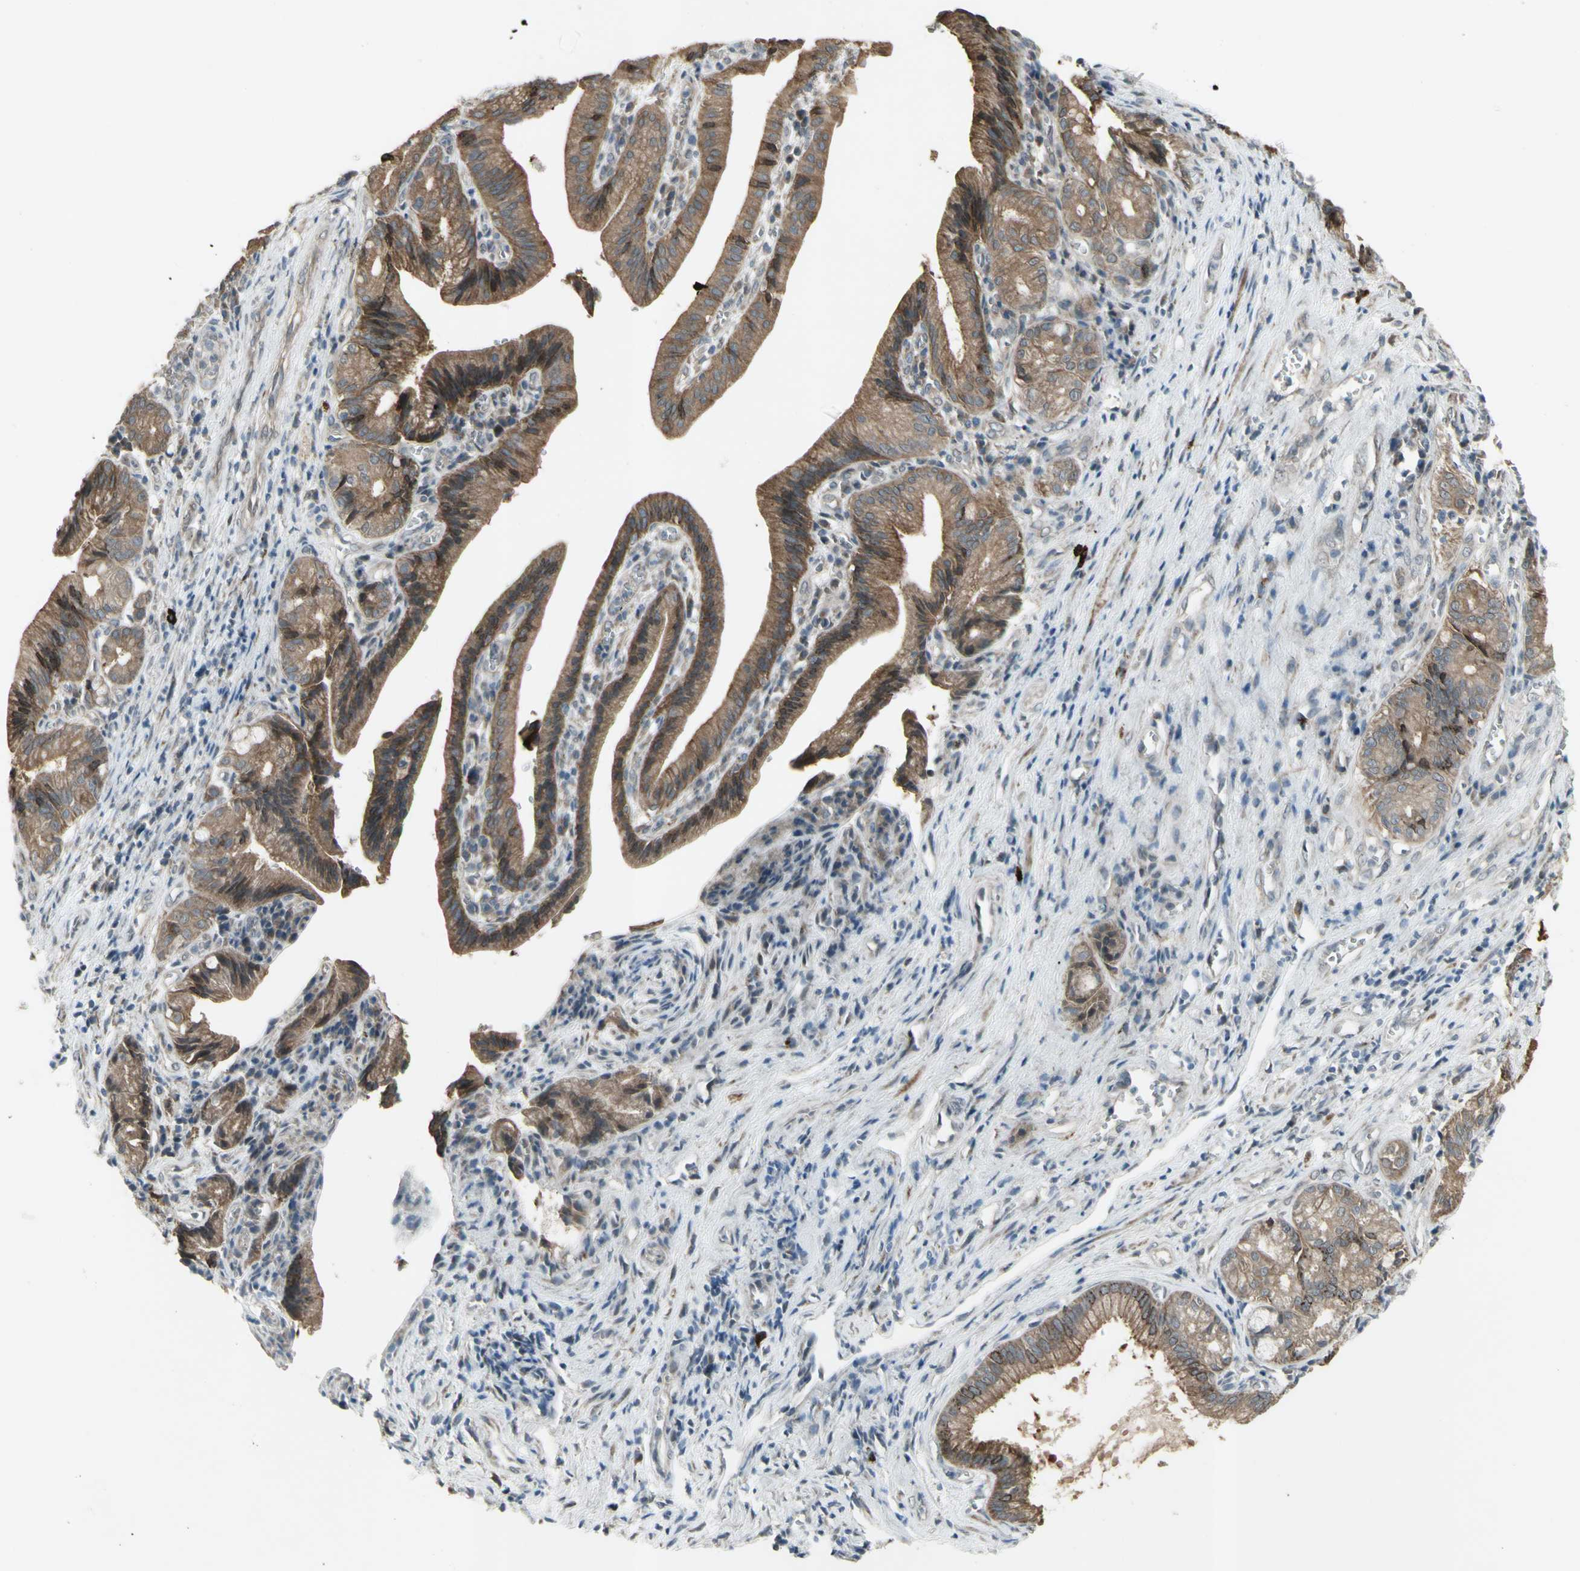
{"staining": {"intensity": "moderate", "quantity": ">75%", "location": "cytoplasmic/membranous"}, "tissue": "pancreatic cancer", "cell_type": "Tumor cells", "image_type": "cancer", "snomed": [{"axis": "morphology", "description": "Adenocarcinoma, NOS"}, {"axis": "topography", "description": "Pancreas"}], "caption": "The histopathology image reveals staining of pancreatic cancer (adenocarcinoma), revealing moderate cytoplasmic/membranous protein positivity (brown color) within tumor cells. (Stains: DAB (3,3'-diaminobenzidine) in brown, nuclei in blue, Microscopy: brightfield microscopy at high magnification).", "gene": "GRAMD1B", "patient": {"sex": "female", "age": 75}}